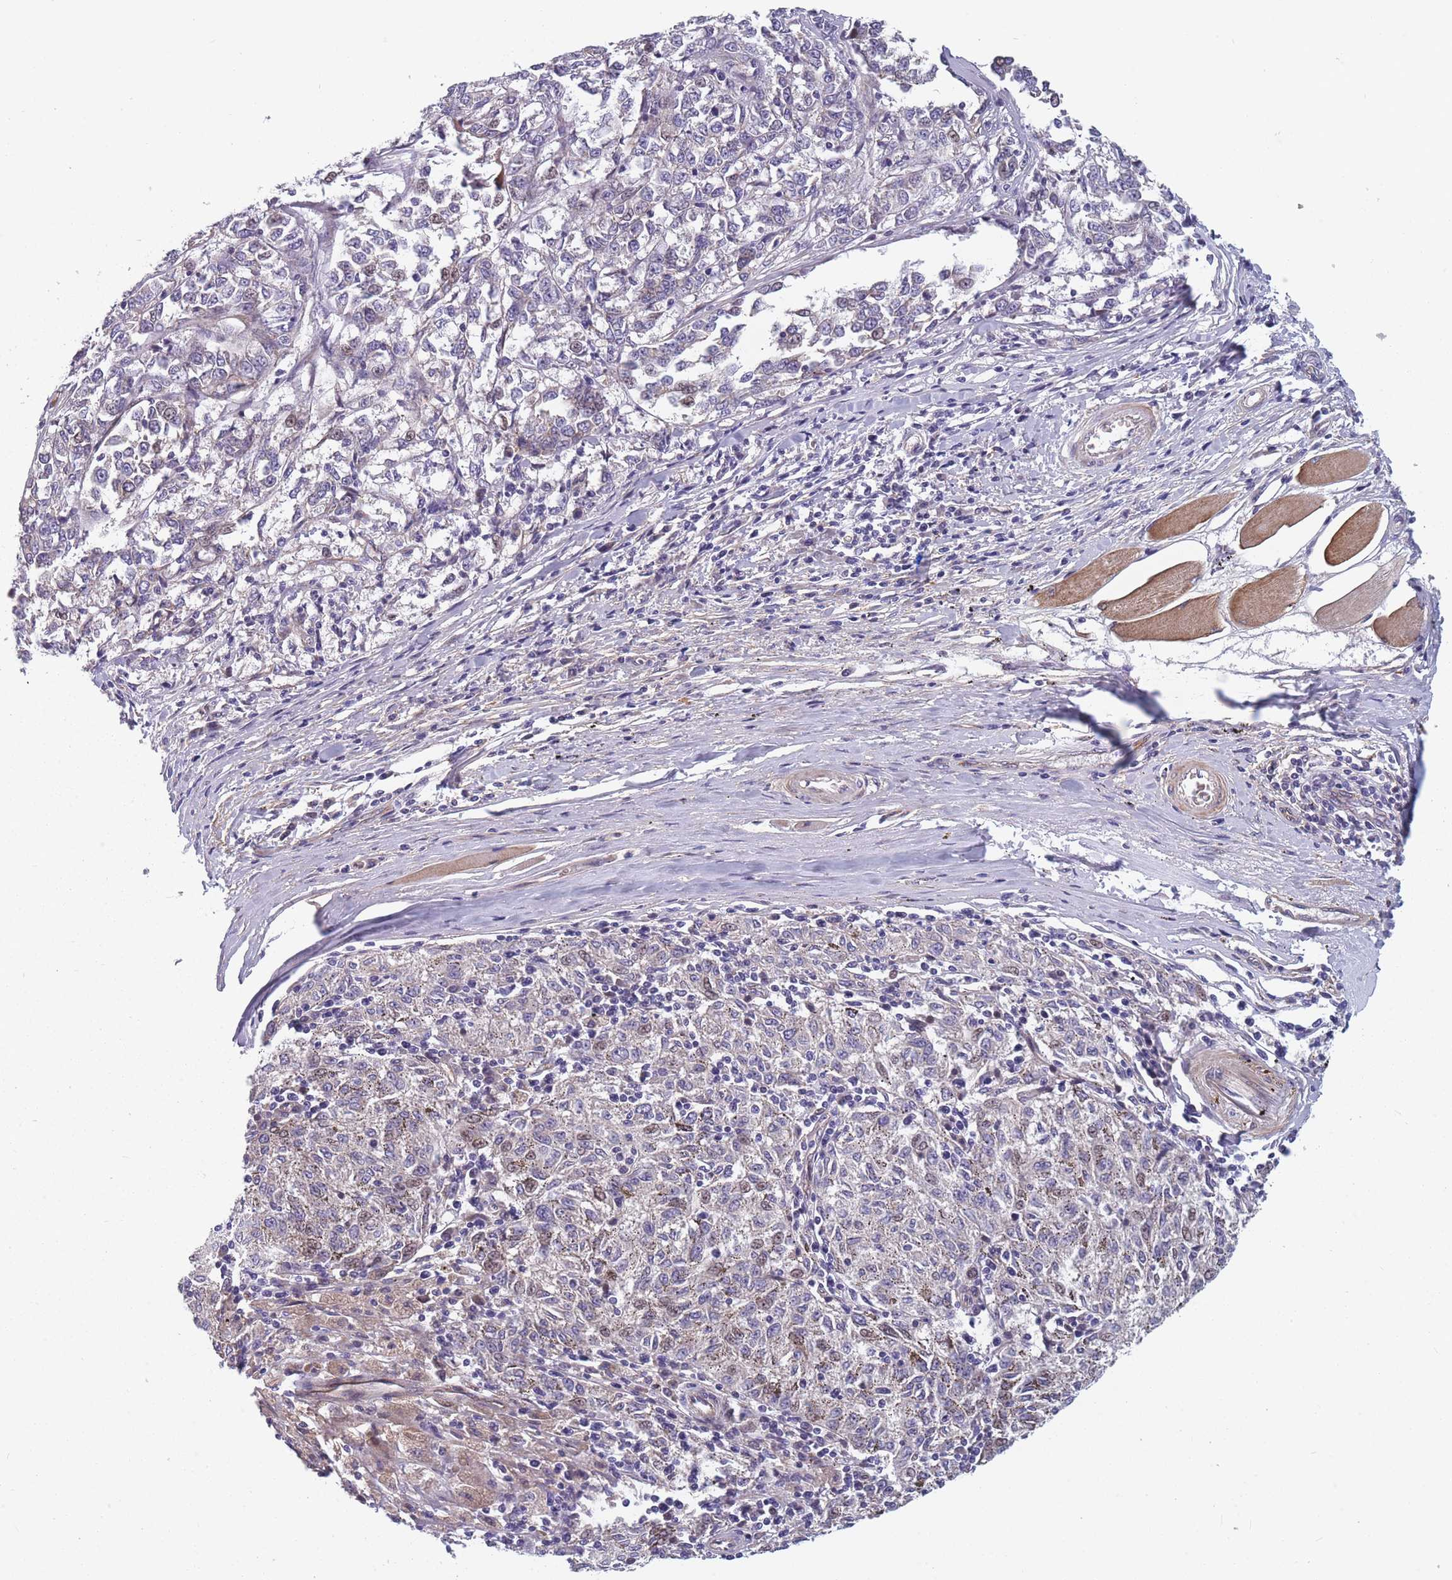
{"staining": {"intensity": "weak", "quantity": "<25%", "location": "nuclear"}, "tissue": "melanoma", "cell_type": "Tumor cells", "image_type": "cancer", "snomed": [{"axis": "morphology", "description": "Malignant melanoma, NOS"}, {"axis": "topography", "description": "Skin"}], "caption": "This is an IHC image of human melanoma. There is no positivity in tumor cells.", "gene": "FAM83F", "patient": {"sex": "female", "age": 72}}